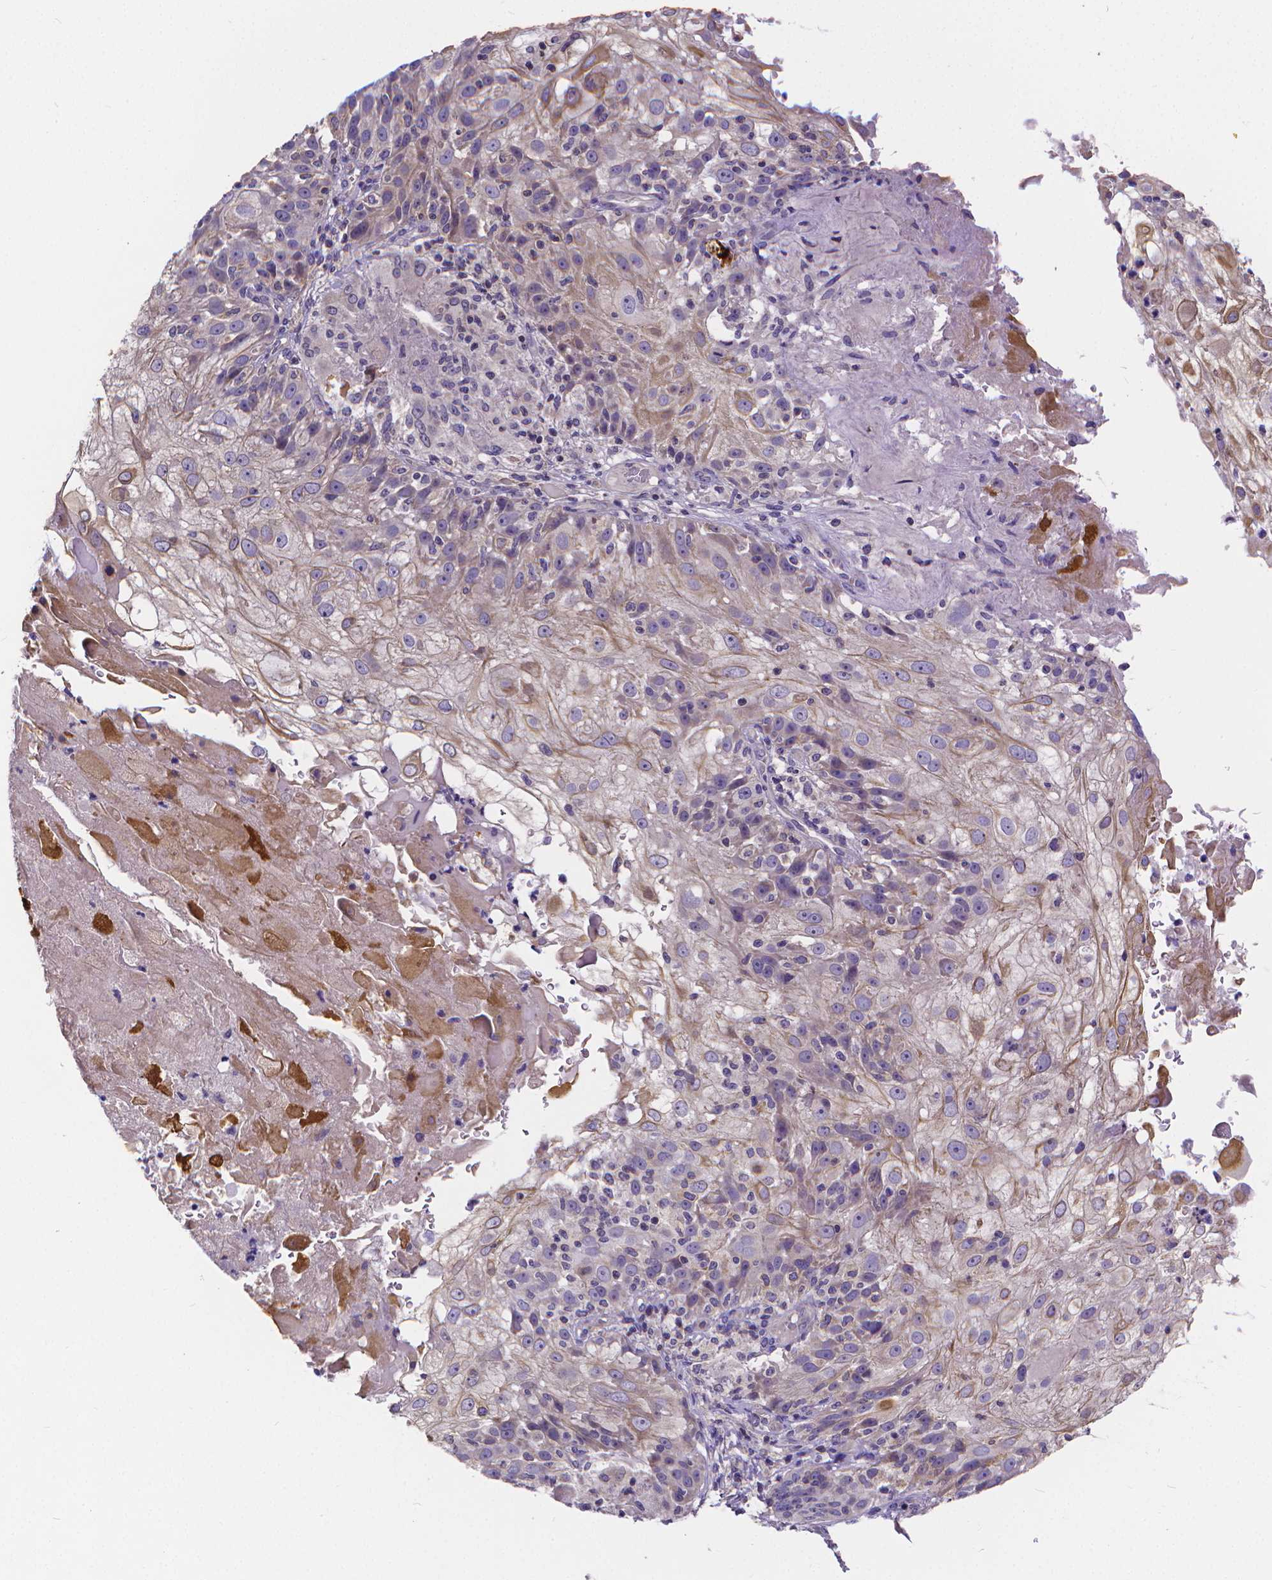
{"staining": {"intensity": "negative", "quantity": "none", "location": "none"}, "tissue": "skin cancer", "cell_type": "Tumor cells", "image_type": "cancer", "snomed": [{"axis": "morphology", "description": "Normal tissue, NOS"}, {"axis": "morphology", "description": "Squamous cell carcinoma, NOS"}, {"axis": "topography", "description": "Skin"}], "caption": "The micrograph exhibits no staining of tumor cells in skin cancer (squamous cell carcinoma). The staining was performed using DAB (3,3'-diaminobenzidine) to visualize the protein expression in brown, while the nuclei were stained in blue with hematoxylin (Magnification: 20x).", "gene": "GLRB", "patient": {"sex": "female", "age": 83}}